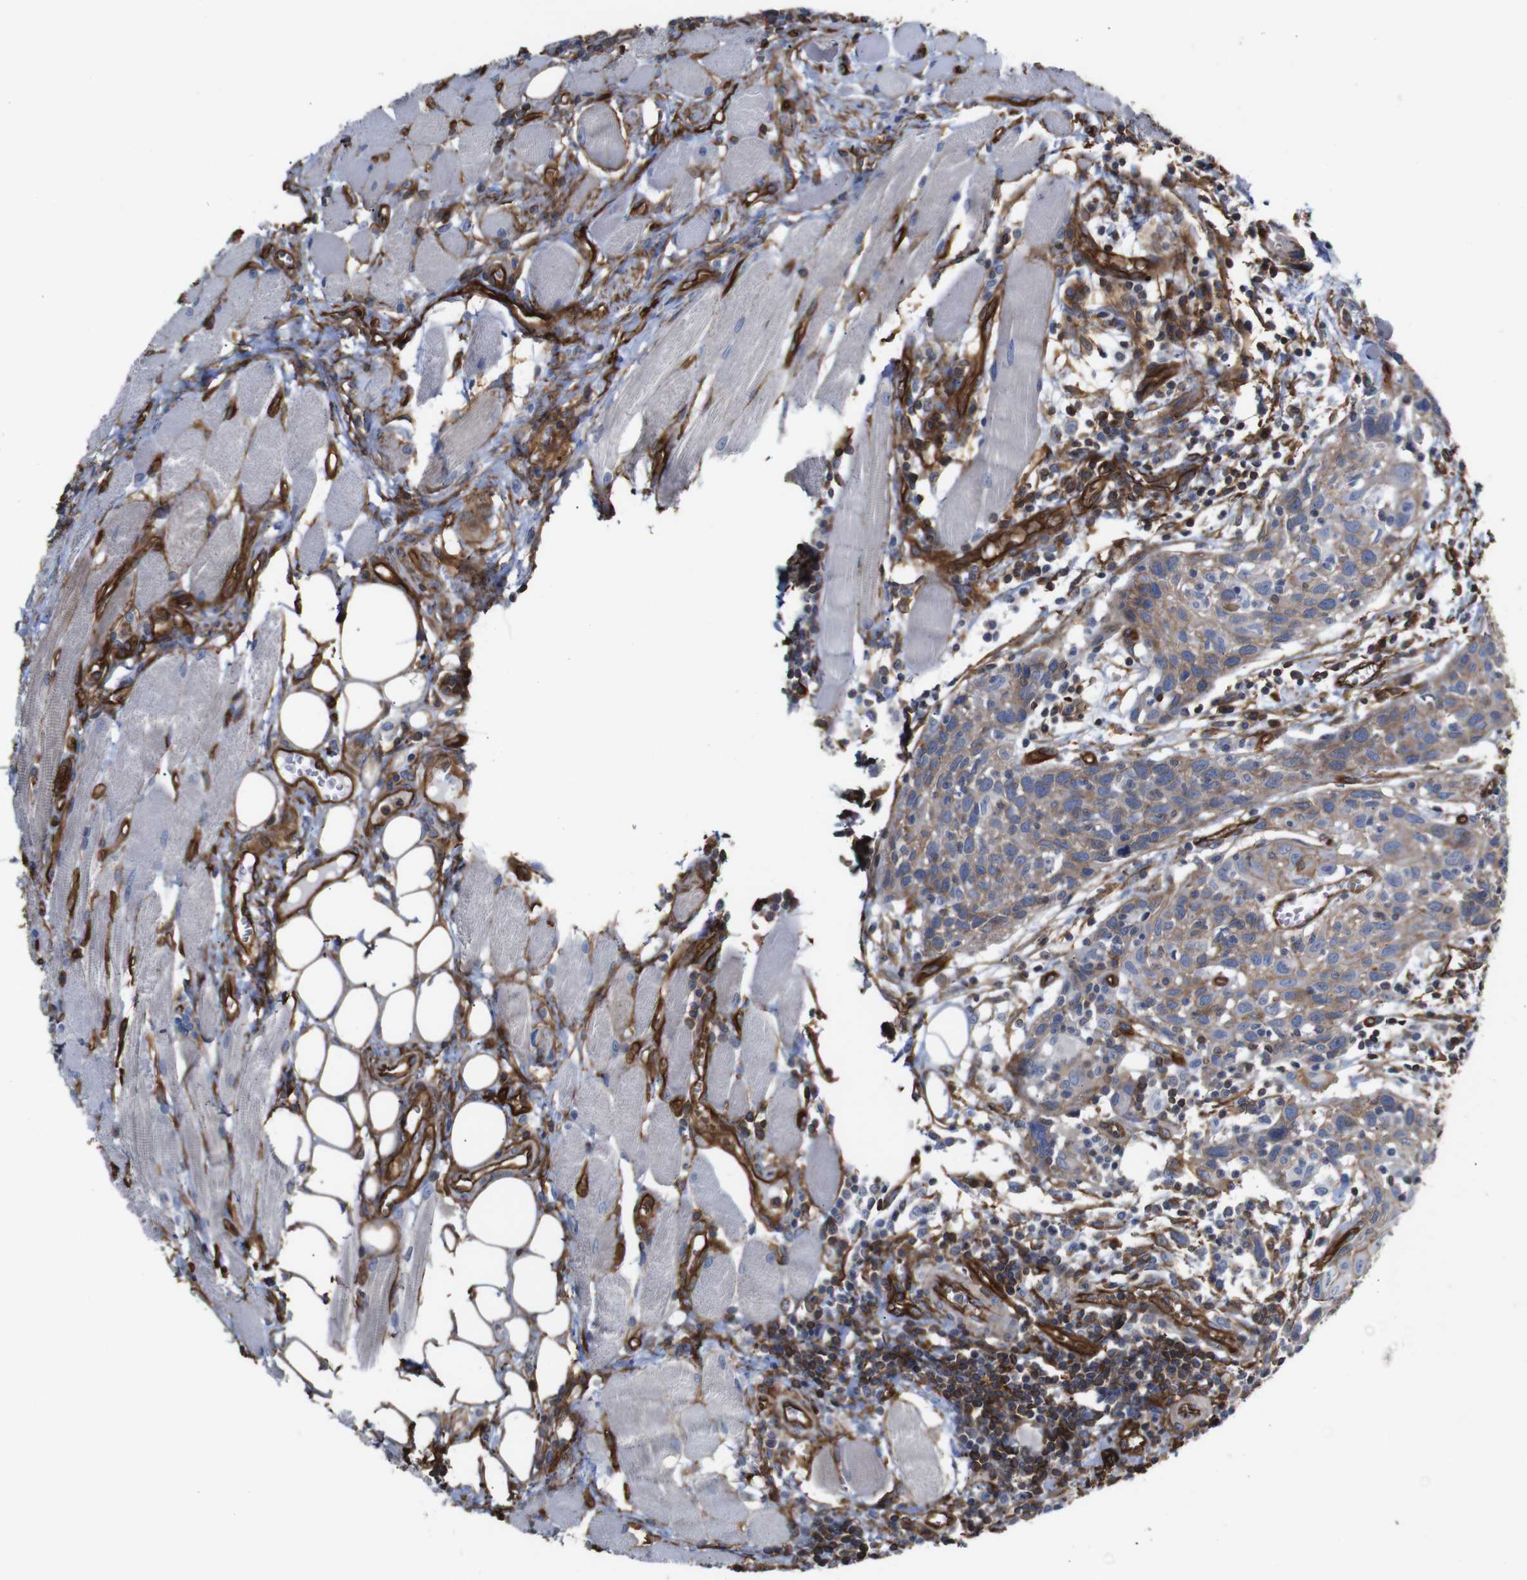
{"staining": {"intensity": "weak", "quantity": ">75%", "location": "cytoplasmic/membranous"}, "tissue": "head and neck cancer", "cell_type": "Tumor cells", "image_type": "cancer", "snomed": [{"axis": "morphology", "description": "Squamous cell carcinoma, NOS"}, {"axis": "topography", "description": "Oral tissue"}, {"axis": "topography", "description": "Head-Neck"}], "caption": "Immunohistochemical staining of head and neck cancer (squamous cell carcinoma) shows low levels of weak cytoplasmic/membranous protein staining in about >75% of tumor cells.", "gene": "SPTBN1", "patient": {"sex": "female", "age": 50}}